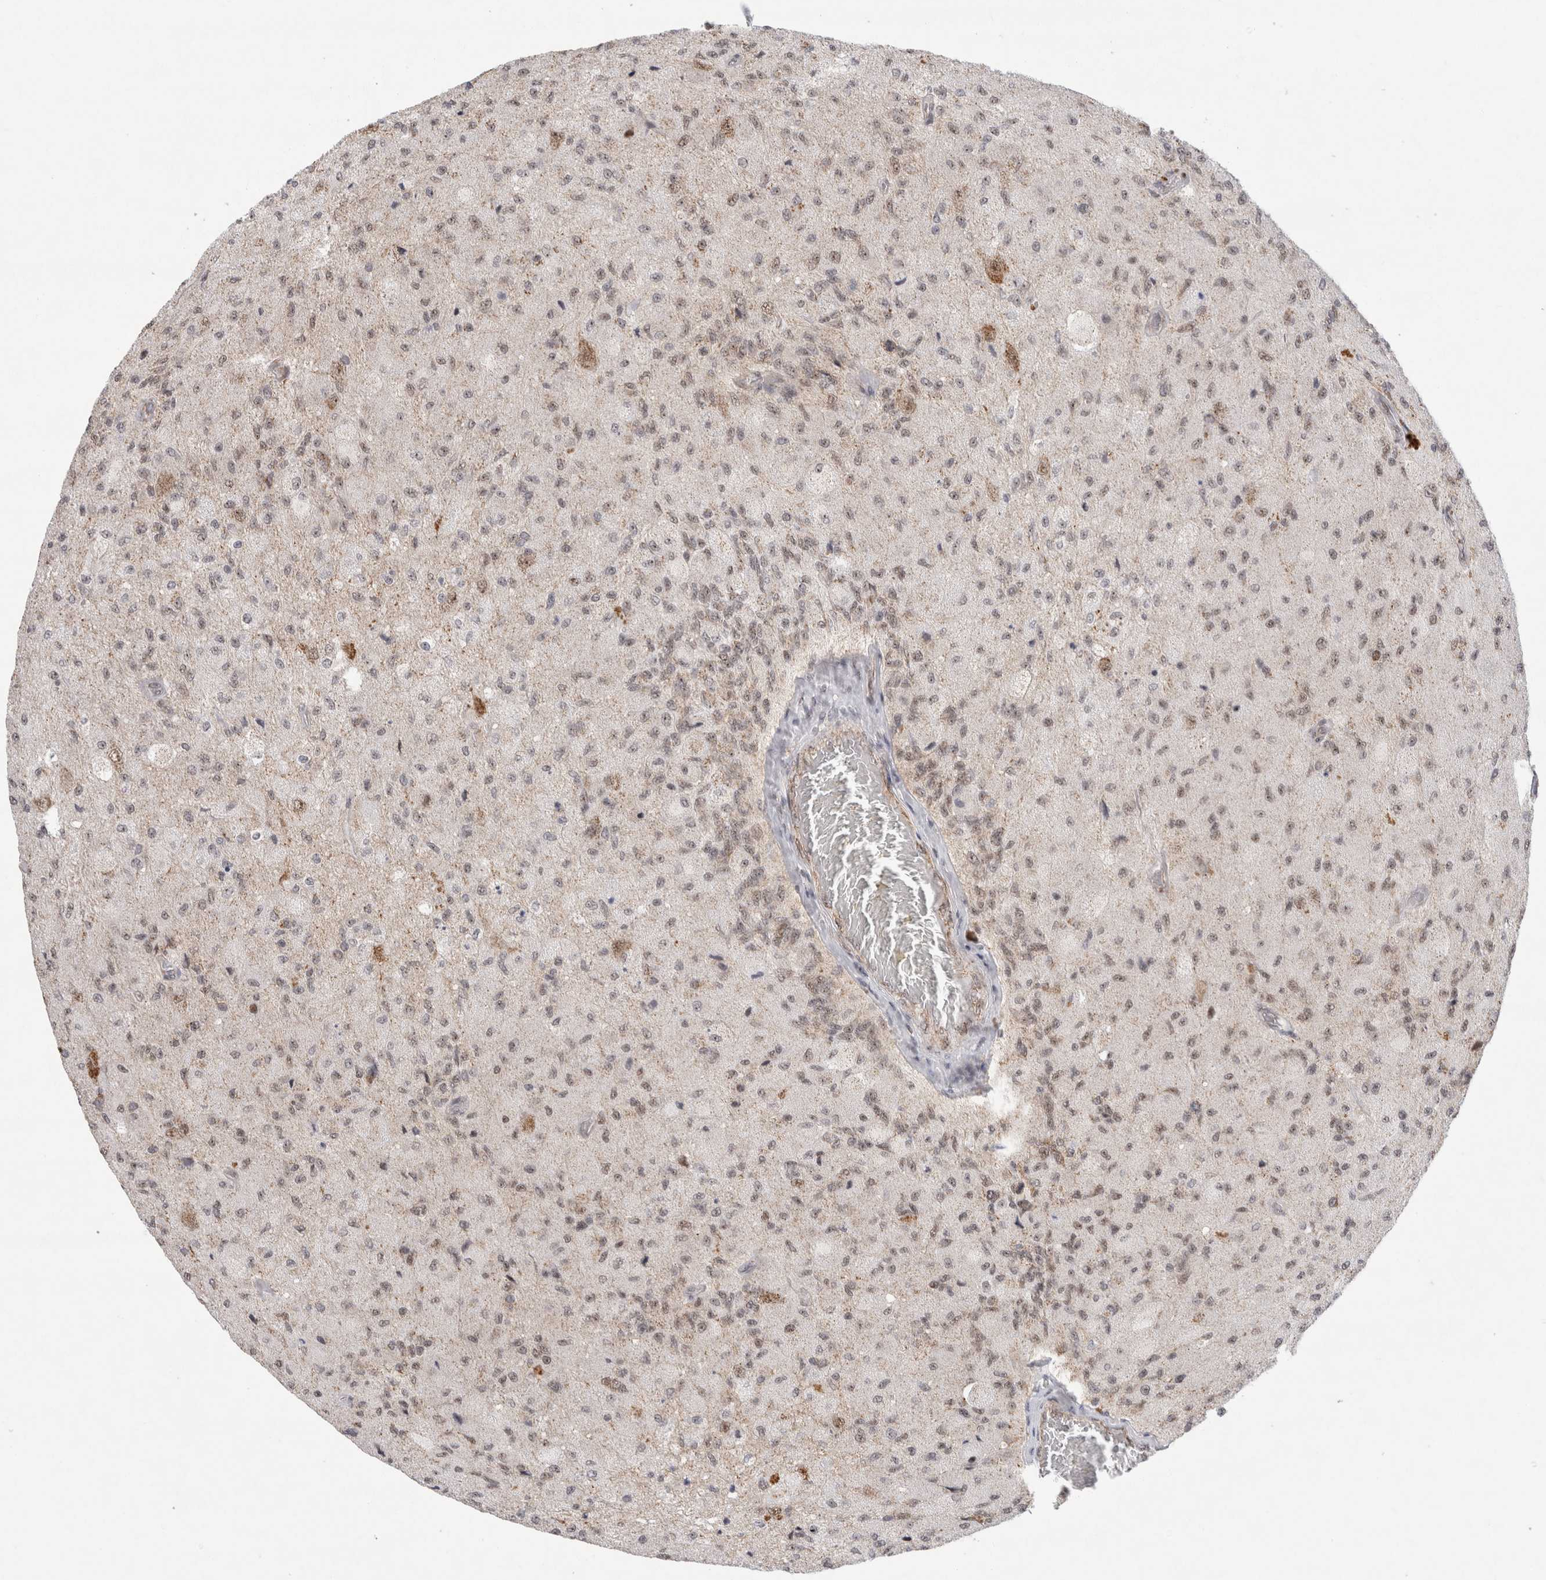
{"staining": {"intensity": "weak", "quantity": "25%-75%", "location": "cytoplasmic/membranous,nuclear"}, "tissue": "glioma", "cell_type": "Tumor cells", "image_type": "cancer", "snomed": [{"axis": "morphology", "description": "Normal tissue, NOS"}, {"axis": "morphology", "description": "Glioma, malignant, High grade"}, {"axis": "topography", "description": "Cerebral cortex"}], "caption": "Protein analysis of malignant glioma (high-grade) tissue demonstrates weak cytoplasmic/membranous and nuclear positivity in approximately 25%-75% of tumor cells.", "gene": "MRPL37", "patient": {"sex": "male", "age": 77}}